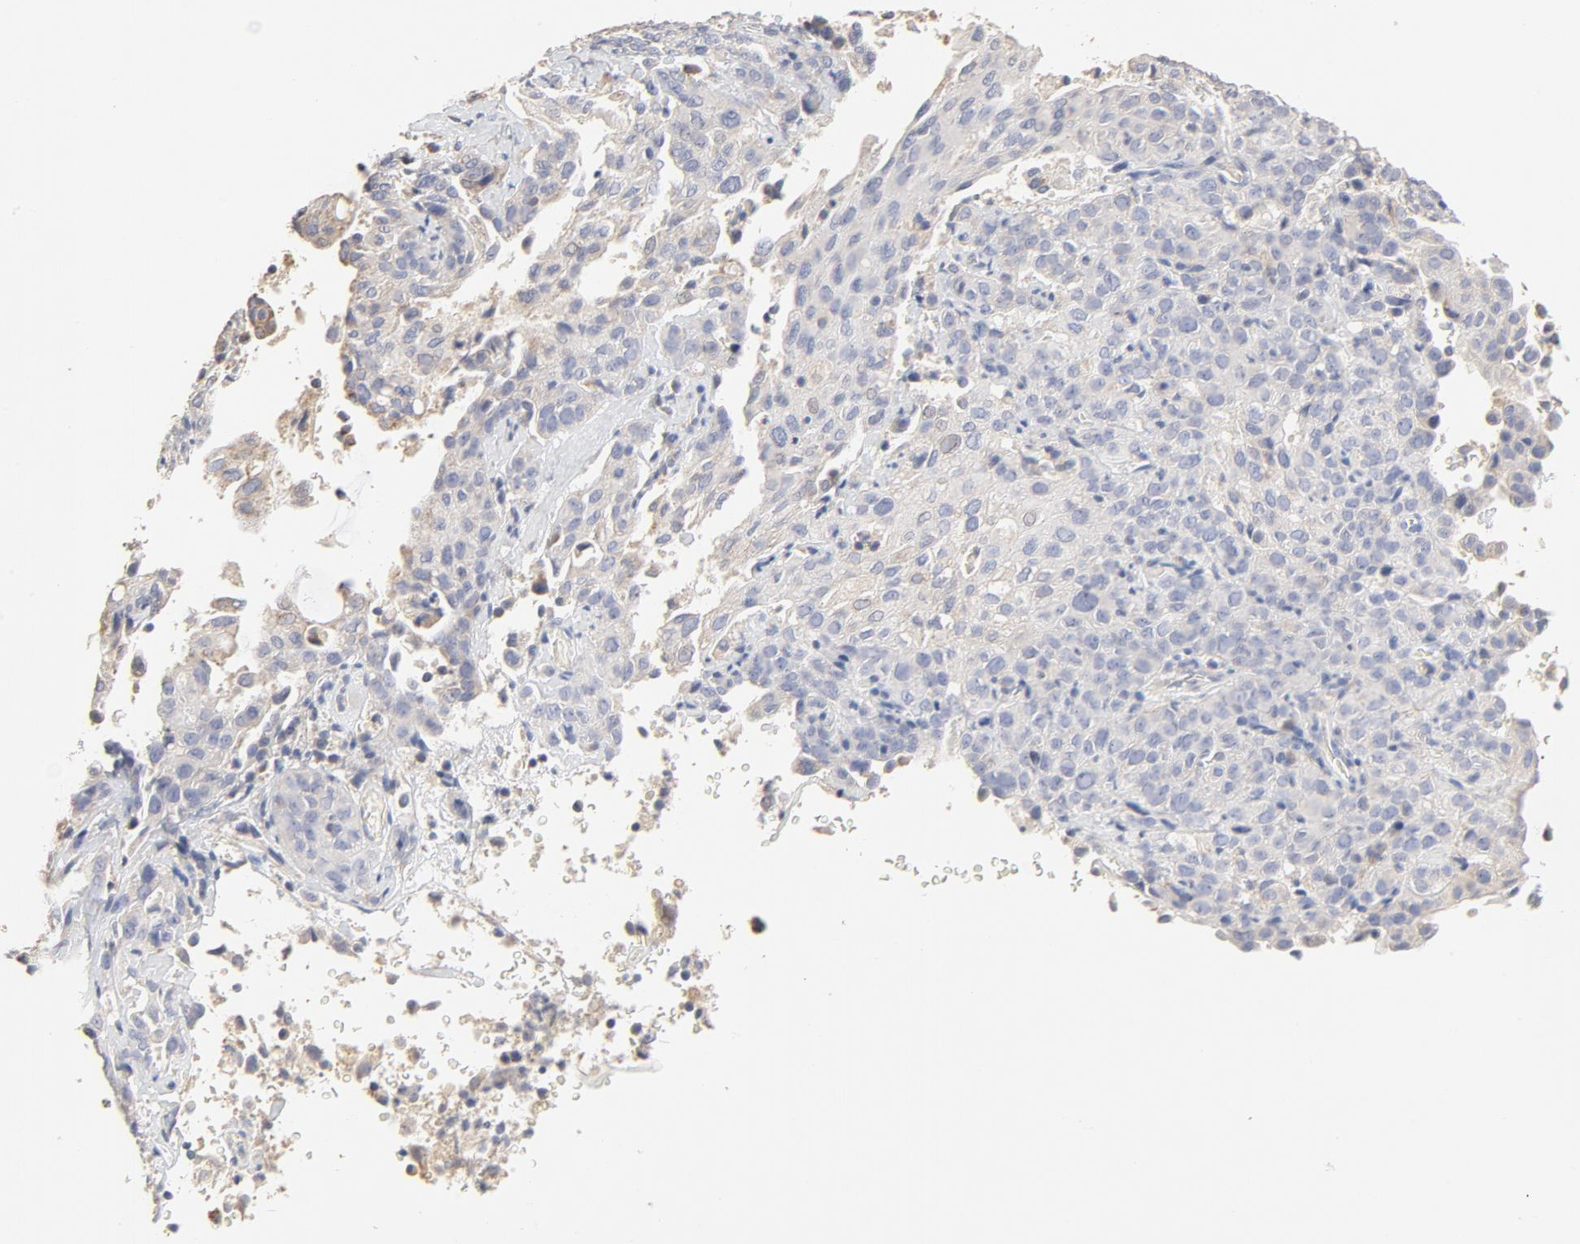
{"staining": {"intensity": "negative", "quantity": "none", "location": "none"}, "tissue": "cervical cancer", "cell_type": "Tumor cells", "image_type": "cancer", "snomed": [{"axis": "morphology", "description": "Squamous cell carcinoma, NOS"}, {"axis": "topography", "description": "Cervix"}], "caption": "A micrograph of human cervical cancer is negative for staining in tumor cells.", "gene": "FCGBP", "patient": {"sex": "female", "age": 41}}